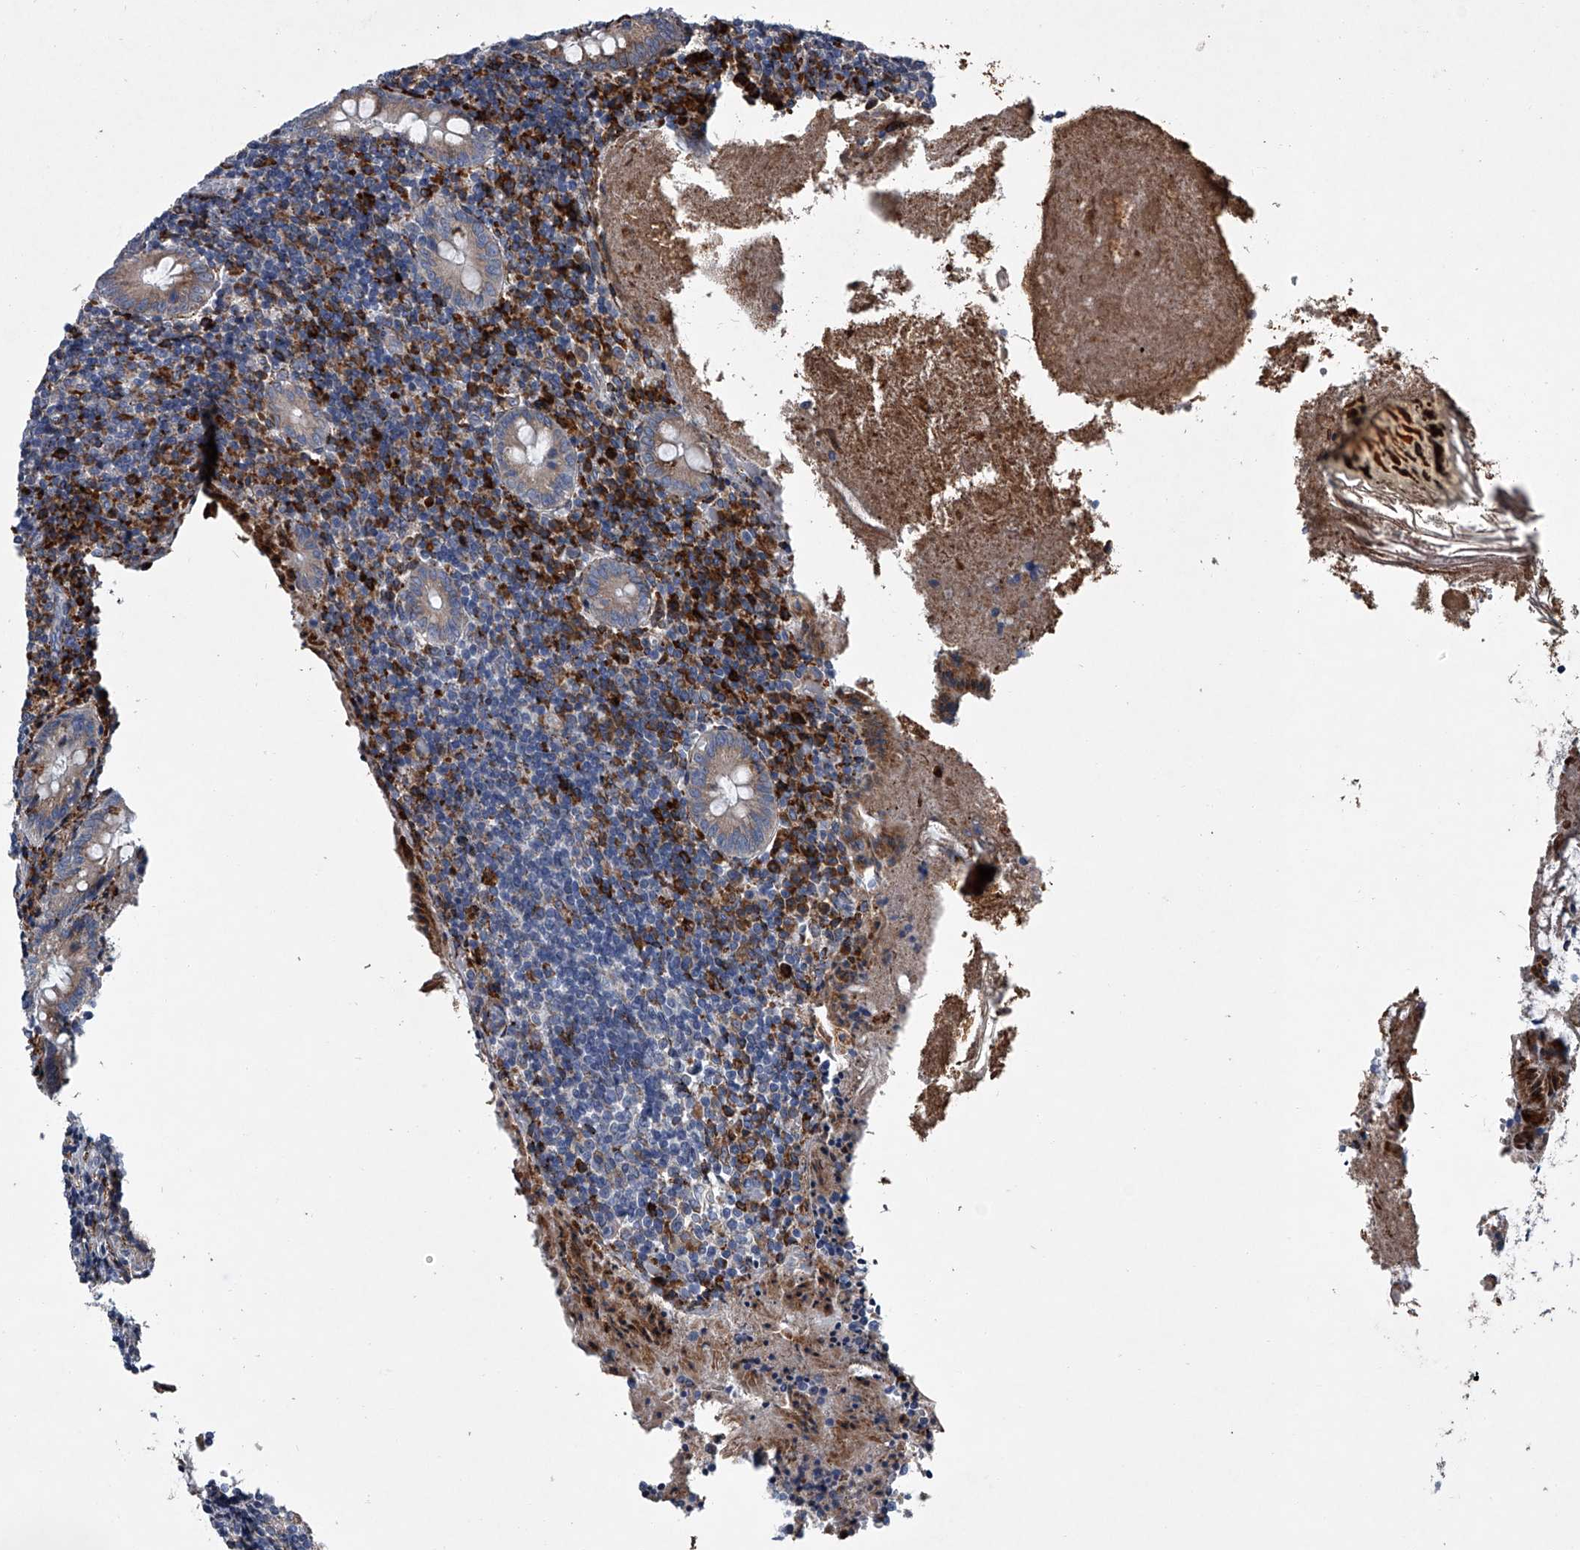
{"staining": {"intensity": "moderate", "quantity": "25%-75%", "location": "cytoplasmic/membranous"}, "tissue": "appendix", "cell_type": "Glandular cells", "image_type": "normal", "snomed": [{"axis": "morphology", "description": "Normal tissue, NOS"}, {"axis": "topography", "description": "Appendix"}], "caption": "IHC (DAB) staining of normal appendix displays moderate cytoplasmic/membranous protein staining in approximately 25%-75% of glandular cells.", "gene": "TMEM63C", "patient": {"sex": "female", "age": 17}}